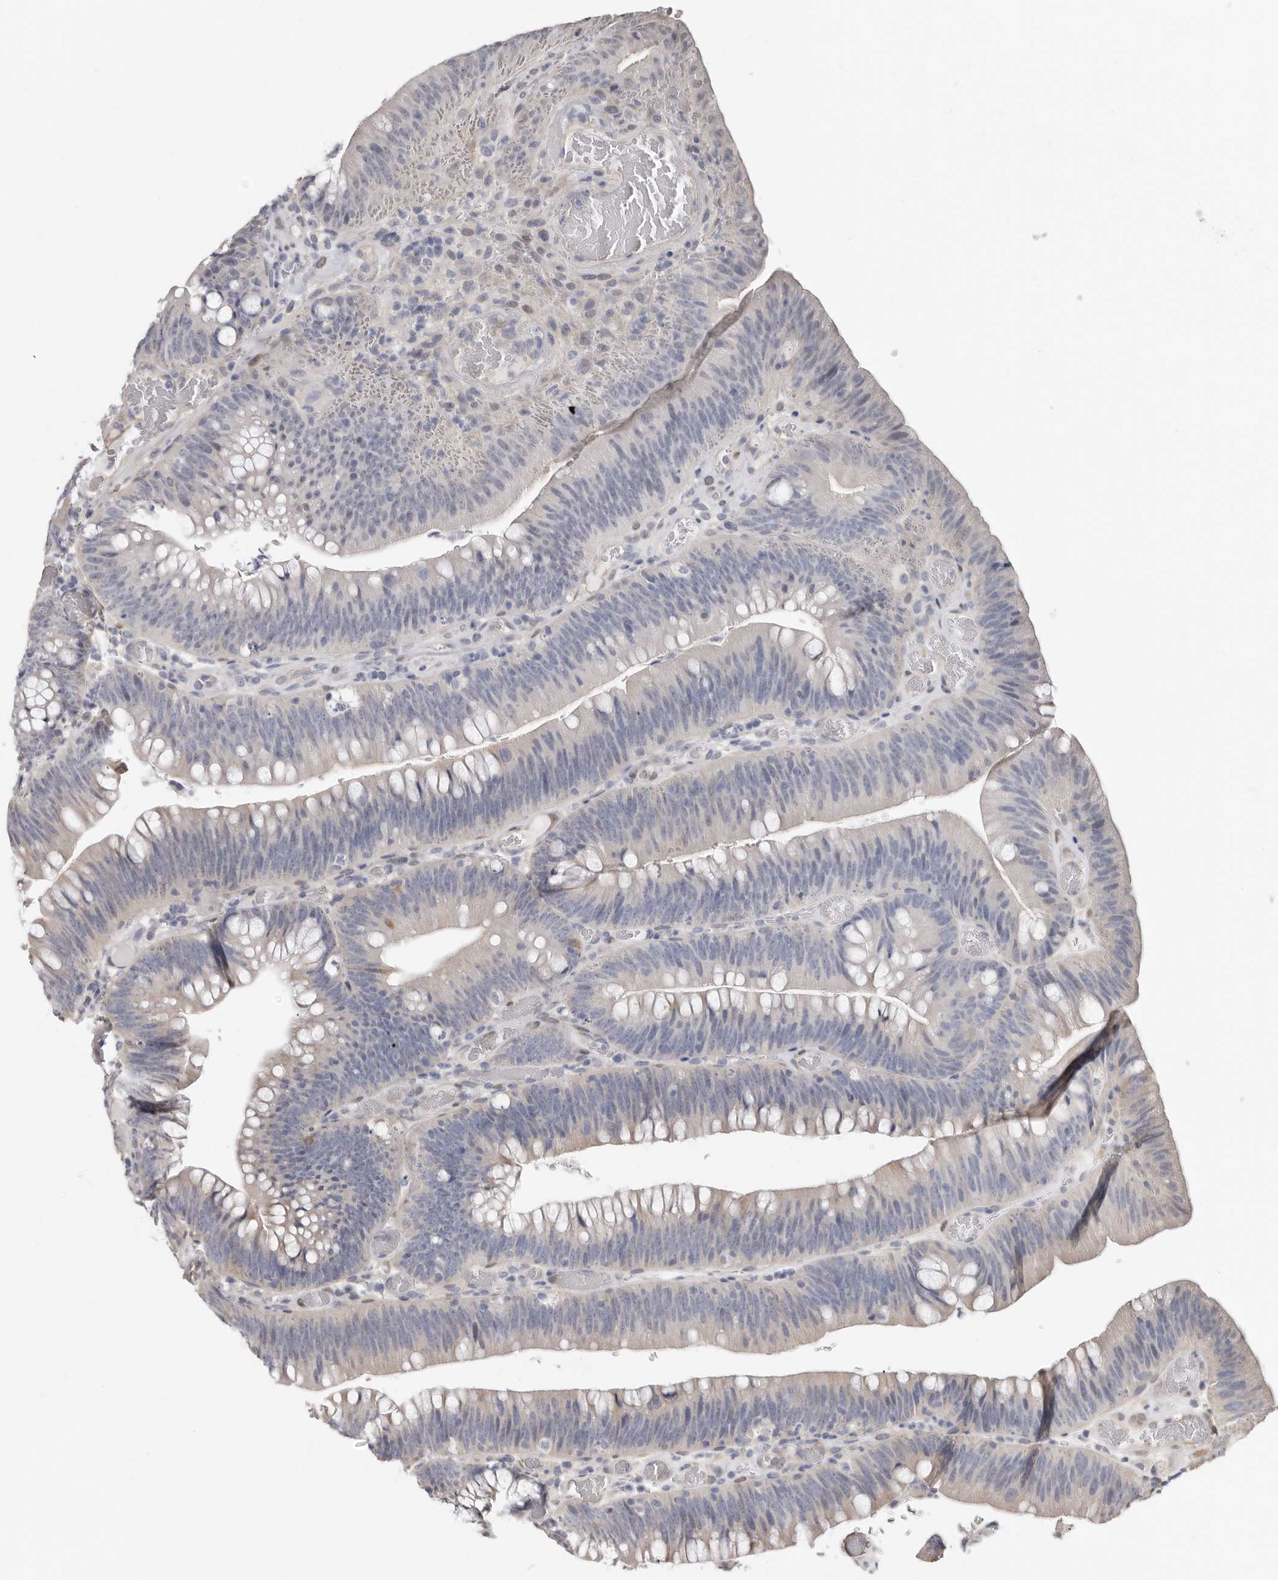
{"staining": {"intensity": "negative", "quantity": "none", "location": "none"}, "tissue": "colorectal cancer", "cell_type": "Tumor cells", "image_type": "cancer", "snomed": [{"axis": "morphology", "description": "Normal tissue, NOS"}, {"axis": "topography", "description": "Colon"}], "caption": "A histopathology image of human colorectal cancer is negative for staining in tumor cells.", "gene": "KHDRBS2", "patient": {"sex": "female", "age": 82}}